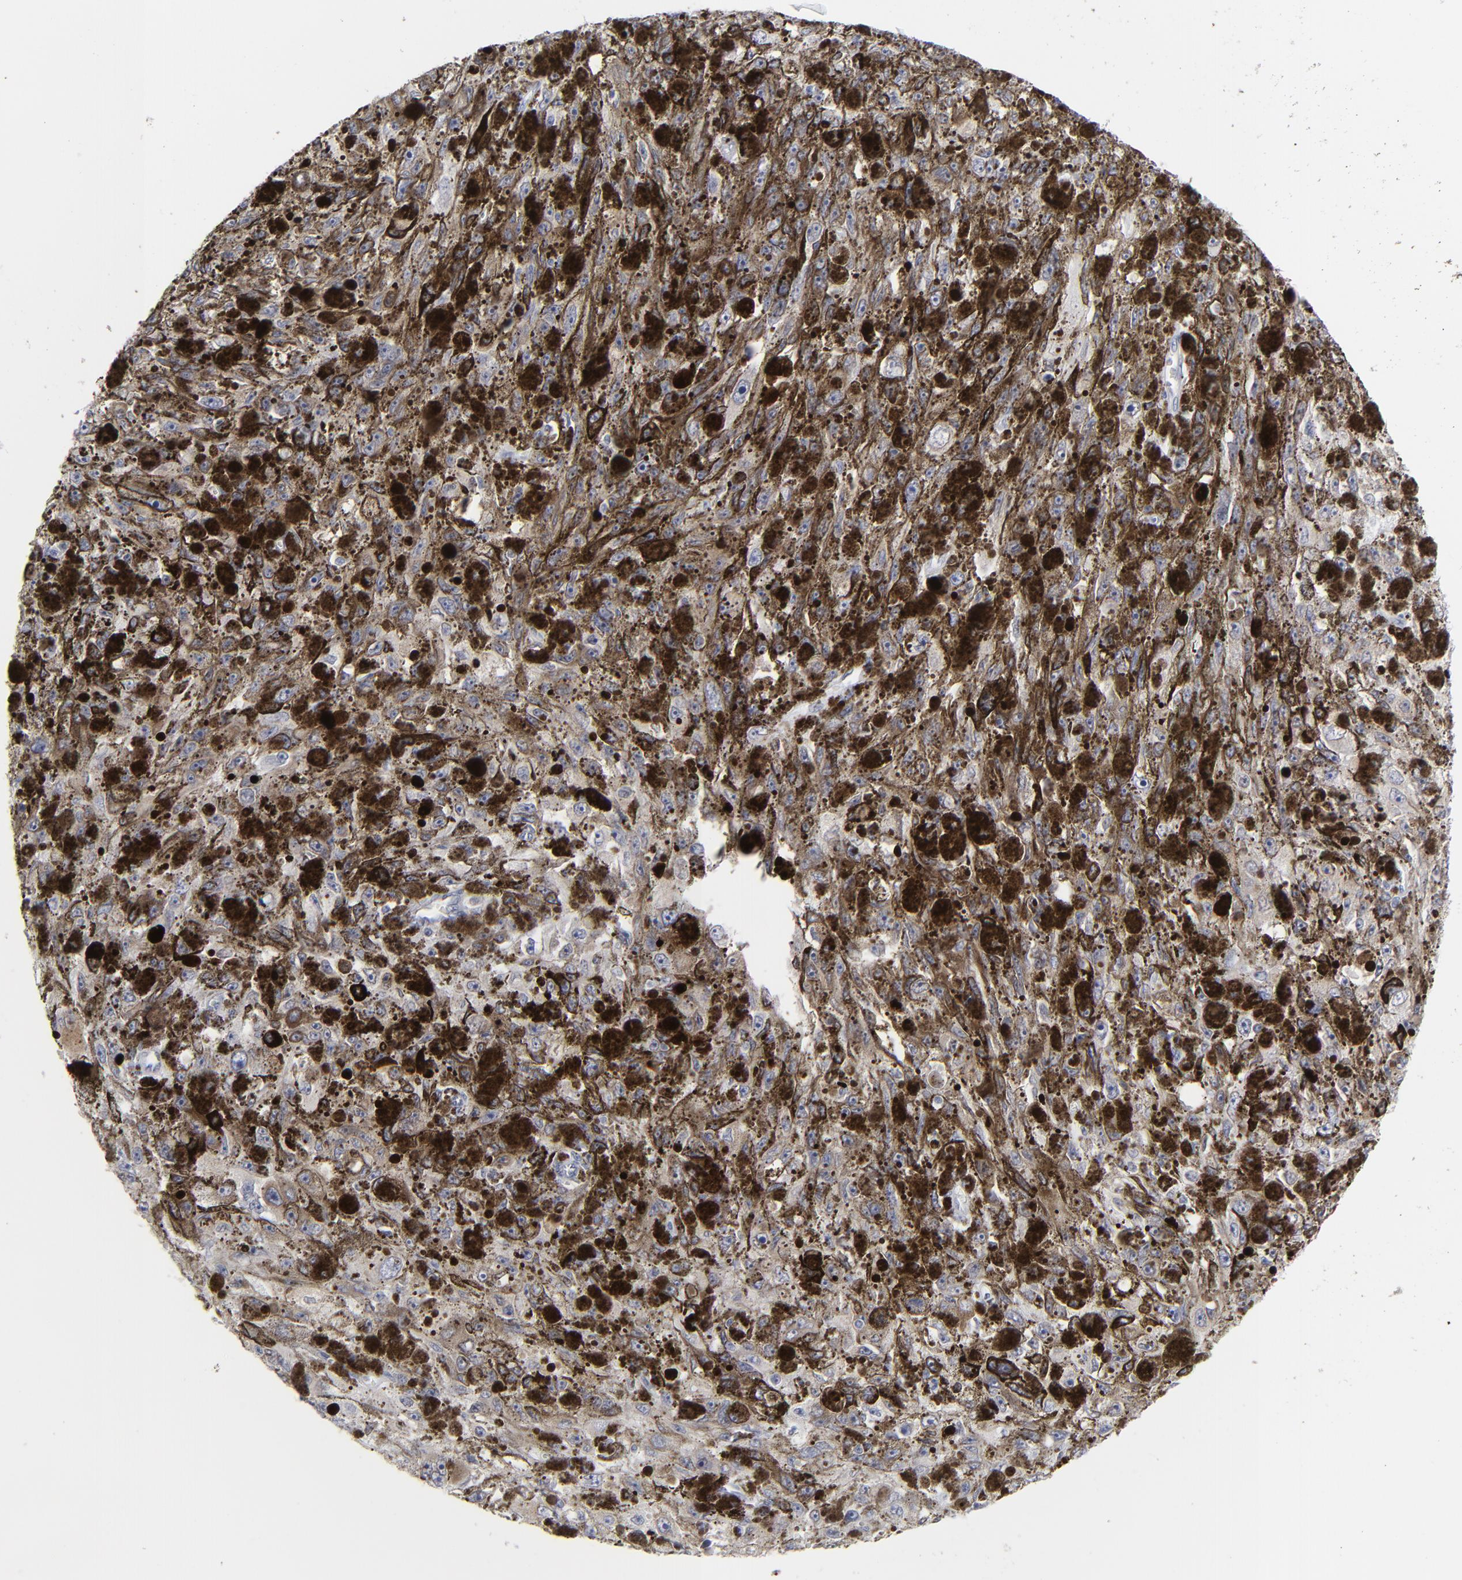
{"staining": {"intensity": "negative", "quantity": "none", "location": "none"}, "tissue": "melanoma", "cell_type": "Tumor cells", "image_type": "cancer", "snomed": [{"axis": "morphology", "description": "Malignant melanoma, NOS"}, {"axis": "topography", "description": "Skin"}], "caption": "Protein analysis of malignant melanoma shows no significant staining in tumor cells. (Immunohistochemistry, brightfield microscopy, high magnification).", "gene": "NUP88", "patient": {"sex": "female", "age": 104}}